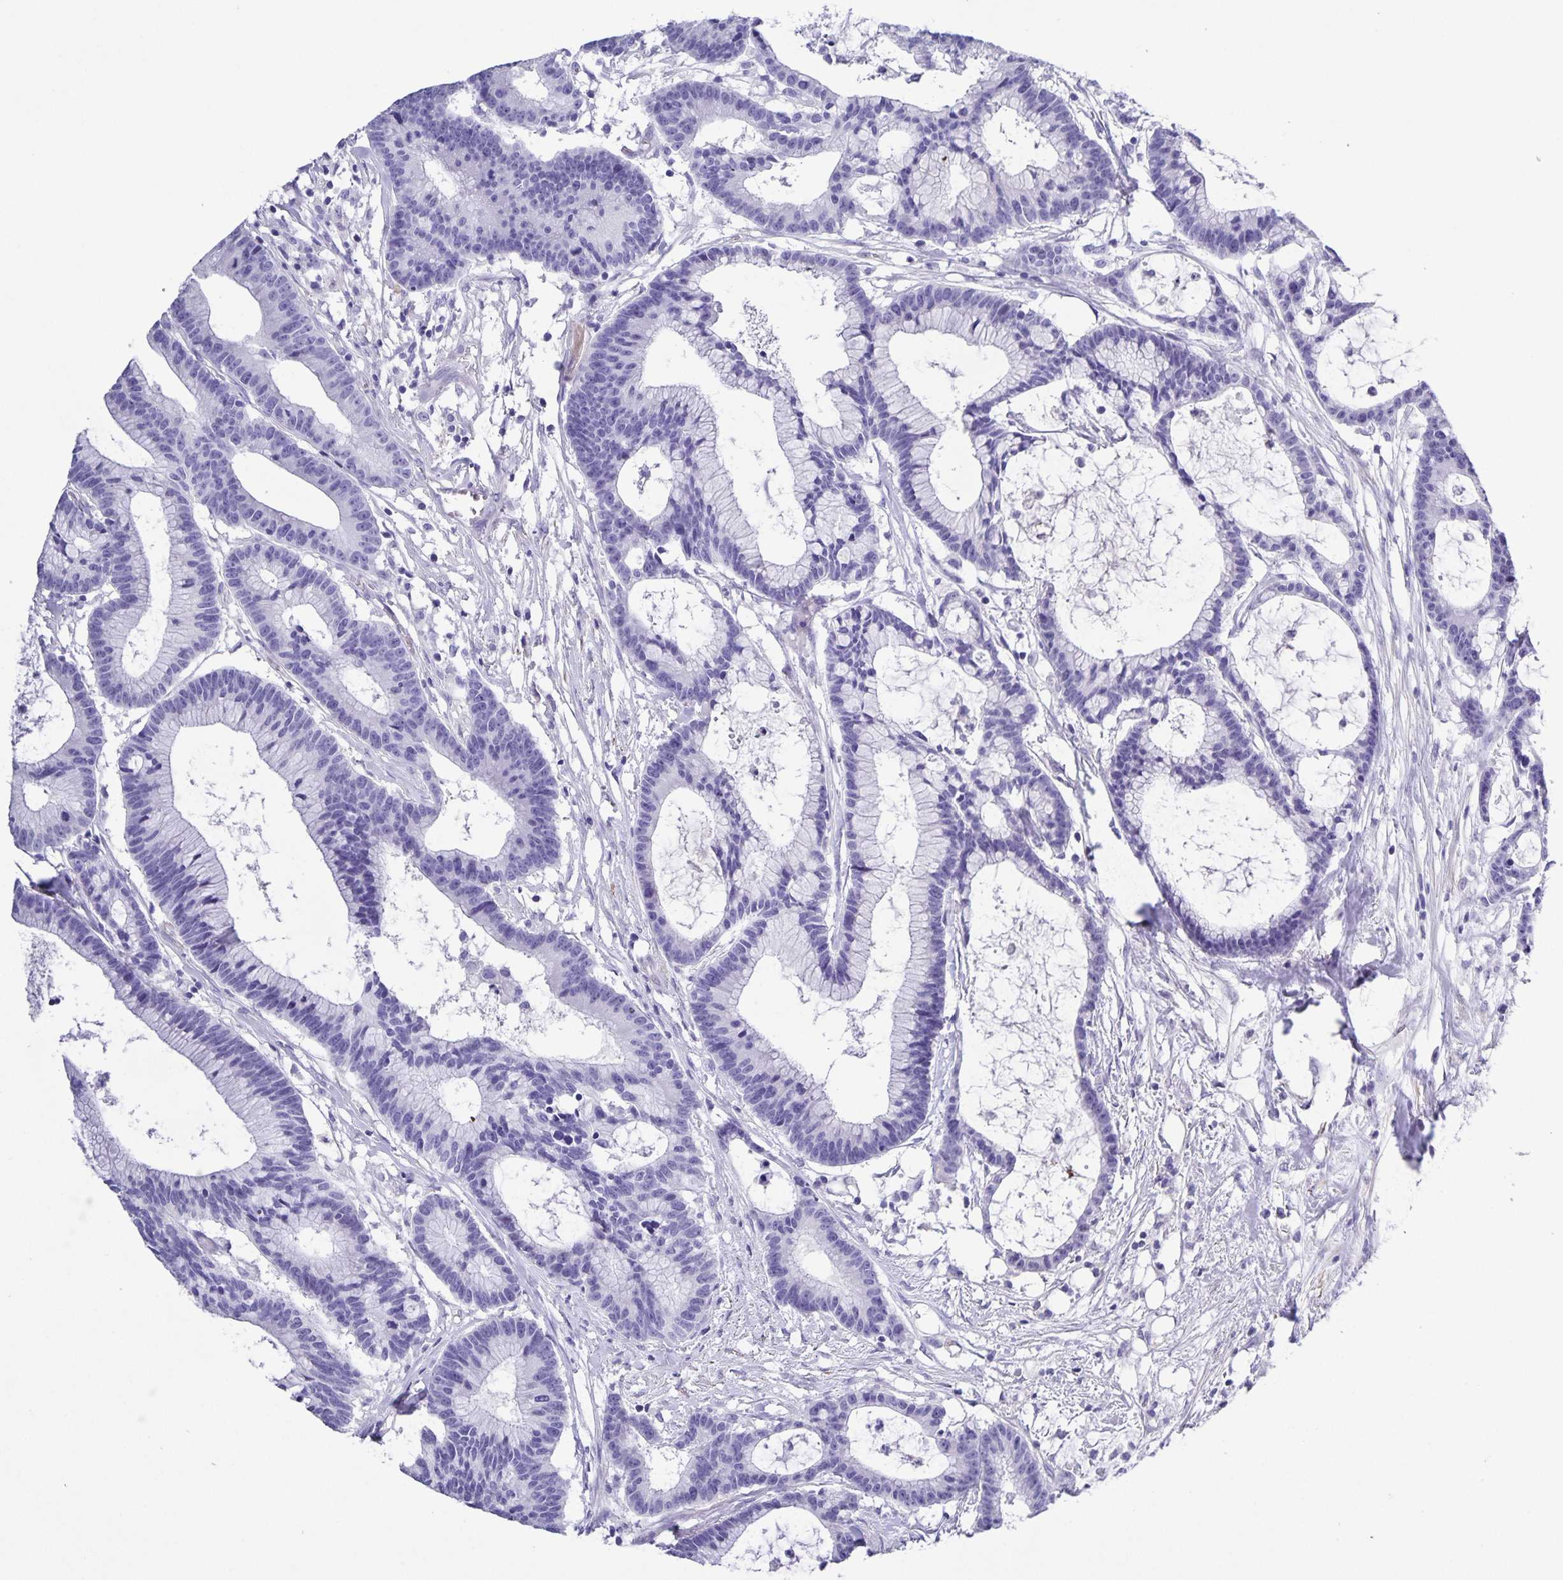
{"staining": {"intensity": "negative", "quantity": "none", "location": "none"}, "tissue": "colorectal cancer", "cell_type": "Tumor cells", "image_type": "cancer", "snomed": [{"axis": "morphology", "description": "Adenocarcinoma, NOS"}, {"axis": "topography", "description": "Colon"}], "caption": "Immunohistochemistry image of neoplastic tissue: human adenocarcinoma (colorectal) stained with DAB displays no significant protein staining in tumor cells.", "gene": "UBQLN3", "patient": {"sex": "female", "age": 78}}